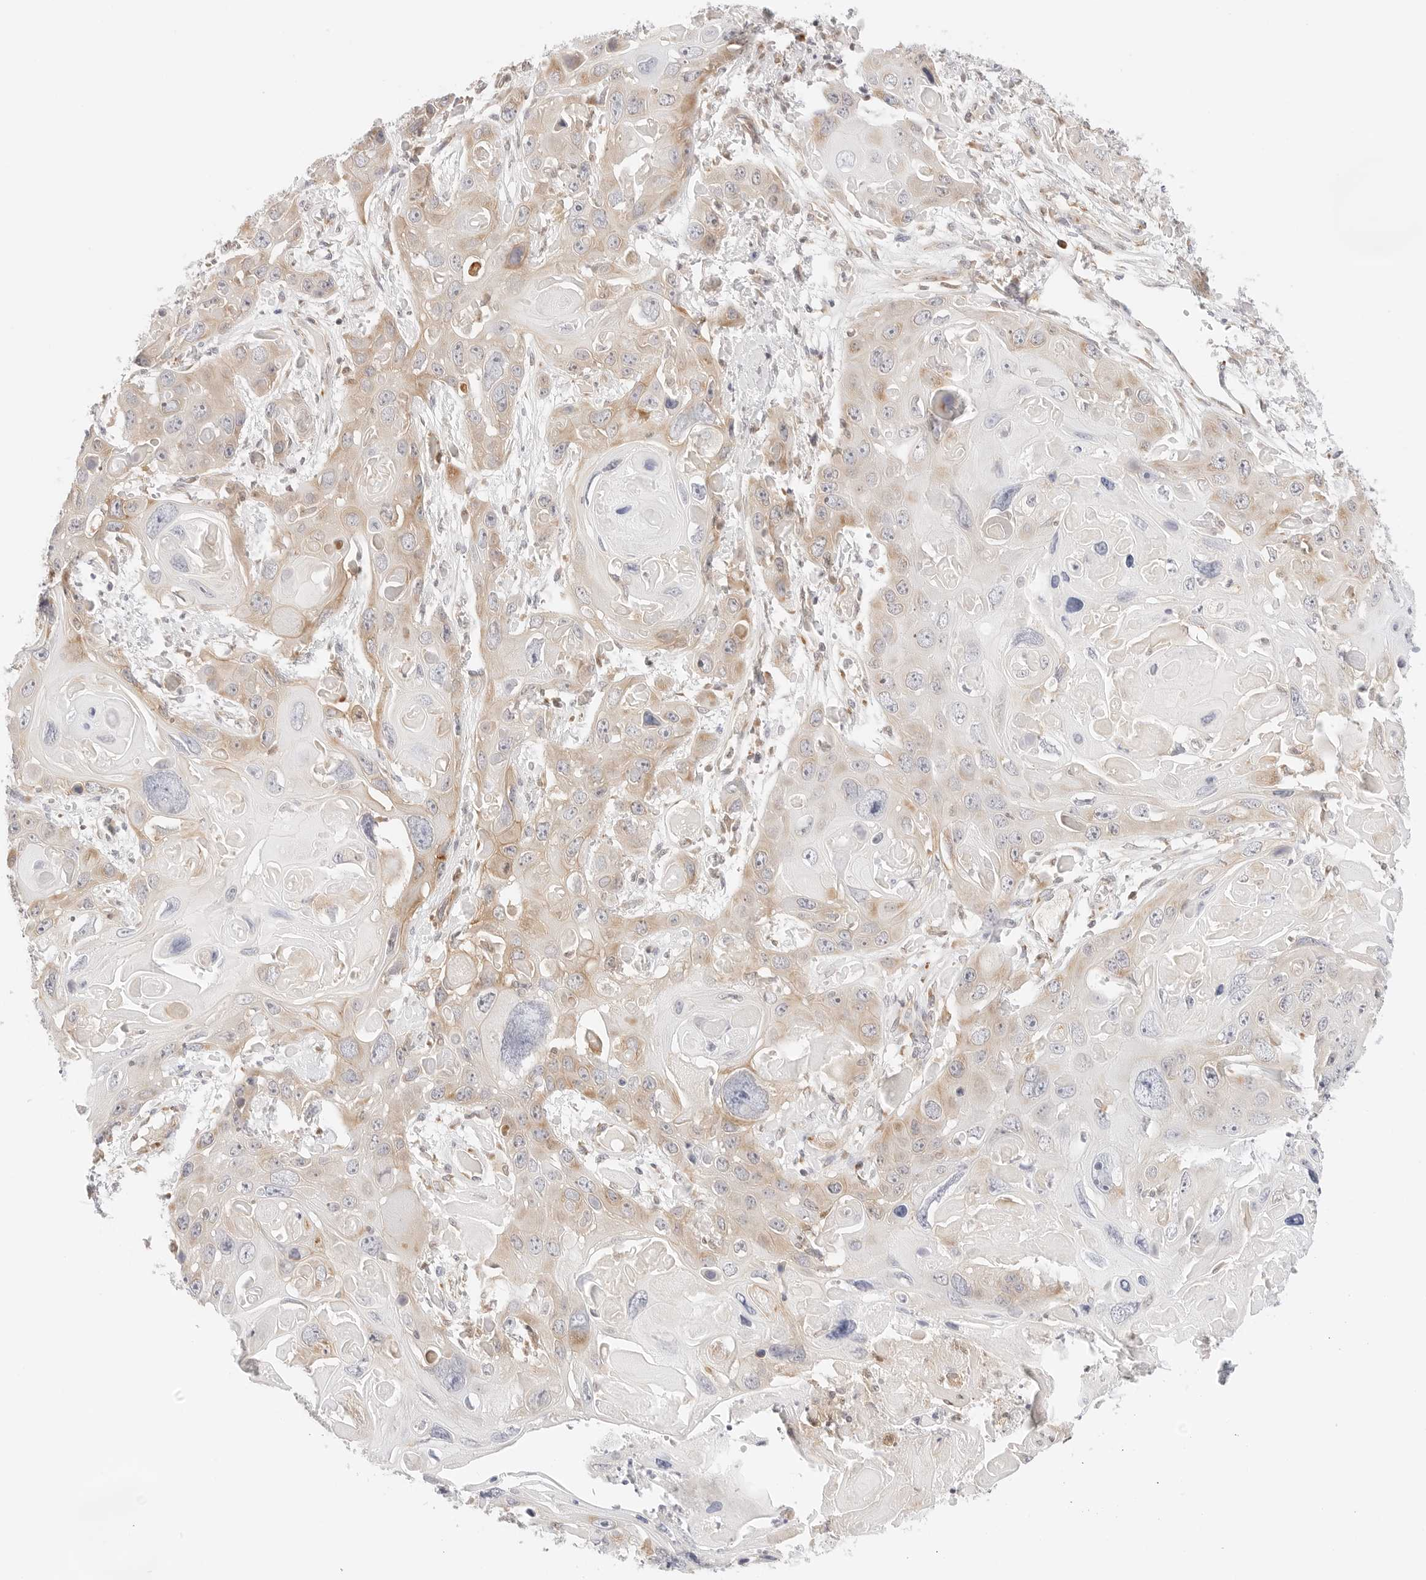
{"staining": {"intensity": "moderate", "quantity": "<25%", "location": "cytoplasmic/membranous"}, "tissue": "skin cancer", "cell_type": "Tumor cells", "image_type": "cancer", "snomed": [{"axis": "morphology", "description": "Squamous cell carcinoma, NOS"}, {"axis": "topography", "description": "Skin"}], "caption": "A high-resolution photomicrograph shows IHC staining of skin squamous cell carcinoma, which demonstrates moderate cytoplasmic/membranous positivity in approximately <25% of tumor cells. (DAB (3,3'-diaminobenzidine) IHC, brown staining for protein, blue staining for nuclei).", "gene": "ERO1B", "patient": {"sex": "male", "age": 55}}